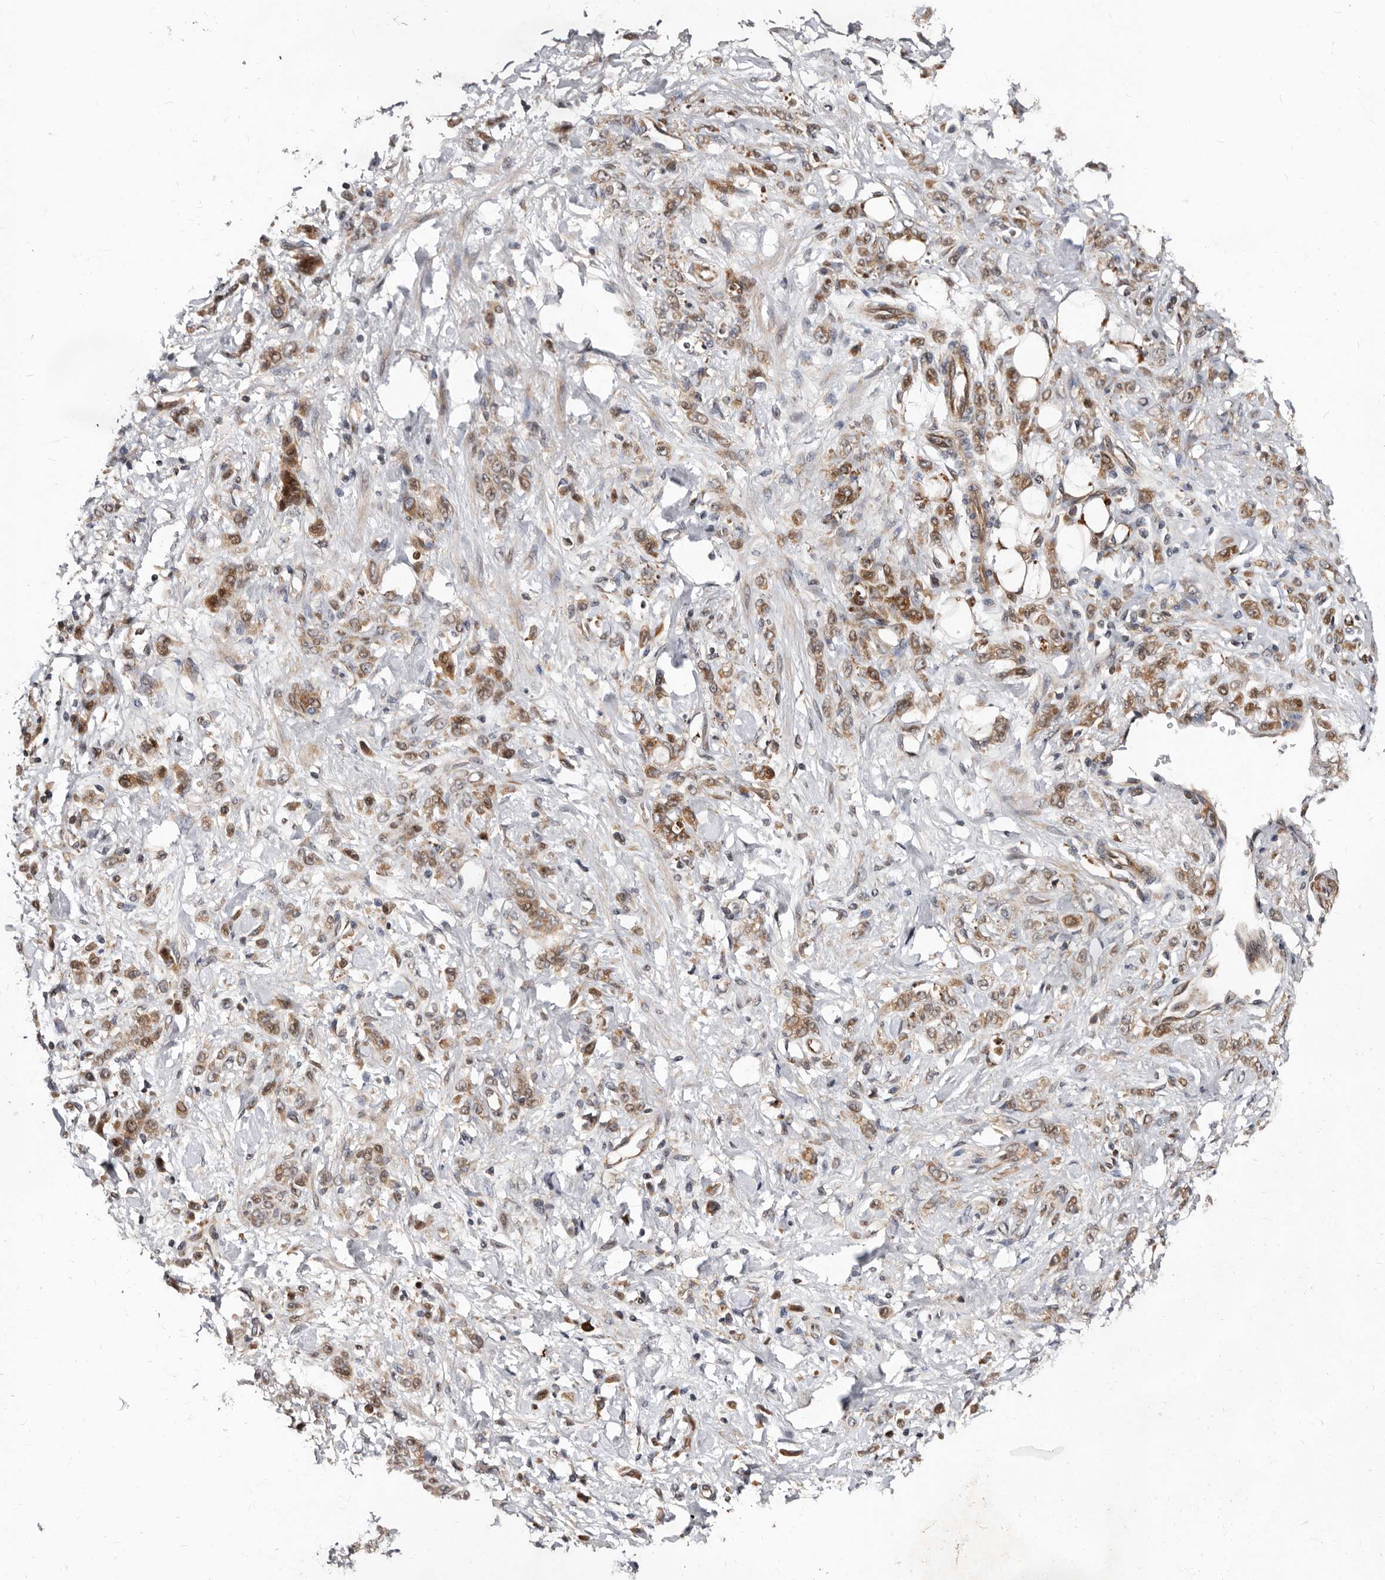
{"staining": {"intensity": "weak", "quantity": ">75%", "location": "cytoplasmic/membranous"}, "tissue": "stomach cancer", "cell_type": "Tumor cells", "image_type": "cancer", "snomed": [{"axis": "morphology", "description": "Normal tissue, NOS"}, {"axis": "morphology", "description": "Adenocarcinoma, NOS"}, {"axis": "topography", "description": "Stomach"}], "caption": "Brown immunohistochemical staining in human stomach adenocarcinoma shows weak cytoplasmic/membranous positivity in approximately >75% of tumor cells. Immunohistochemistry stains the protein in brown and the nuclei are stained blue.", "gene": "WEE2", "patient": {"sex": "male", "age": 82}}